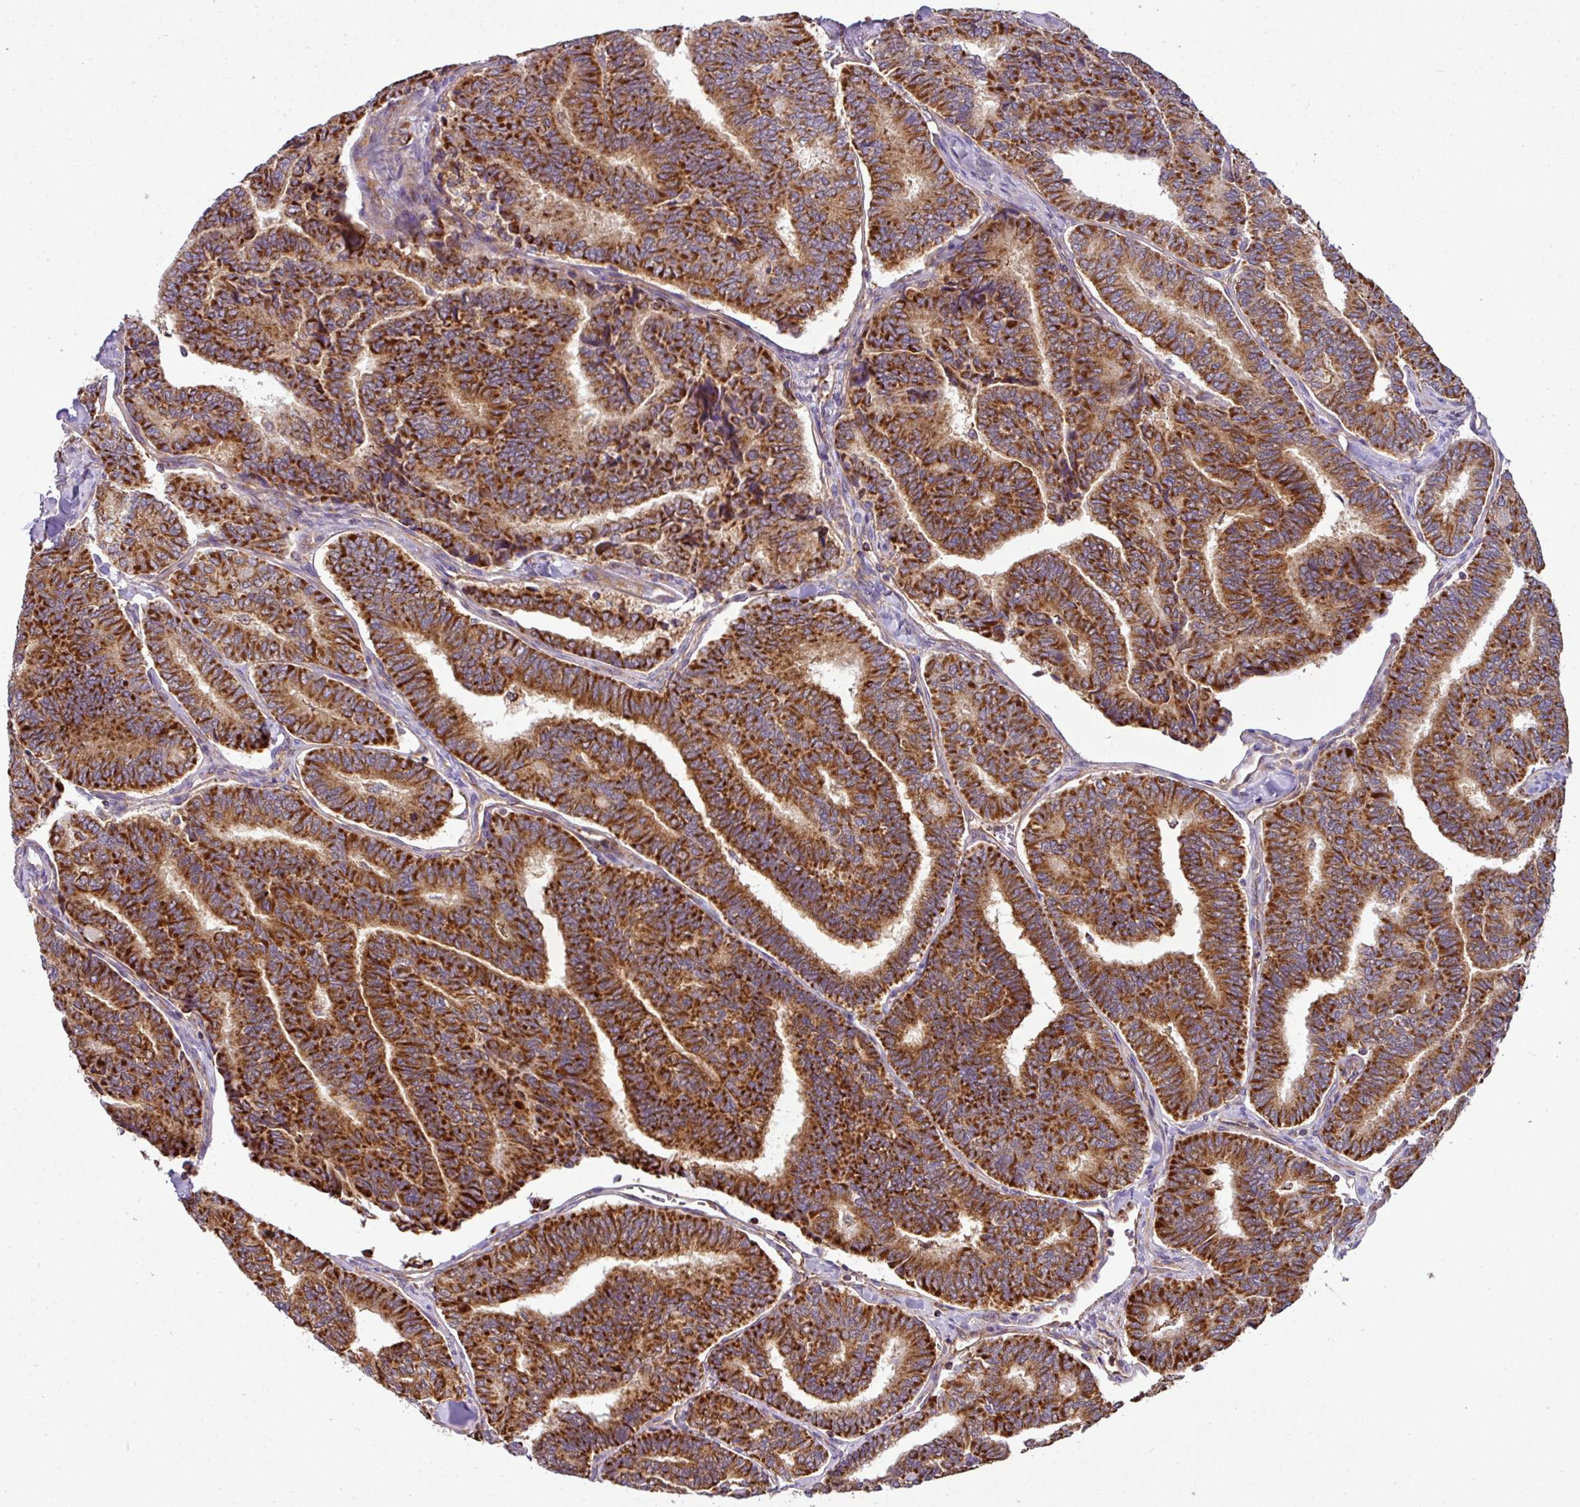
{"staining": {"intensity": "strong", "quantity": ">75%", "location": "cytoplasmic/membranous"}, "tissue": "thyroid cancer", "cell_type": "Tumor cells", "image_type": "cancer", "snomed": [{"axis": "morphology", "description": "Papillary adenocarcinoma, NOS"}, {"axis": "topography", "description": "Thyroid gland"}], "caption": "Immunohistochemistry (DAB) staining of human thyroid papillary adenocarcinoma demonstrates strong cytoplasmic/membranous protein positivity in about >75% of tumor cells. Nuclei are stained in blue.", "gene": "PRELID3B", "patient": {"sex": "female", "age": 35}}